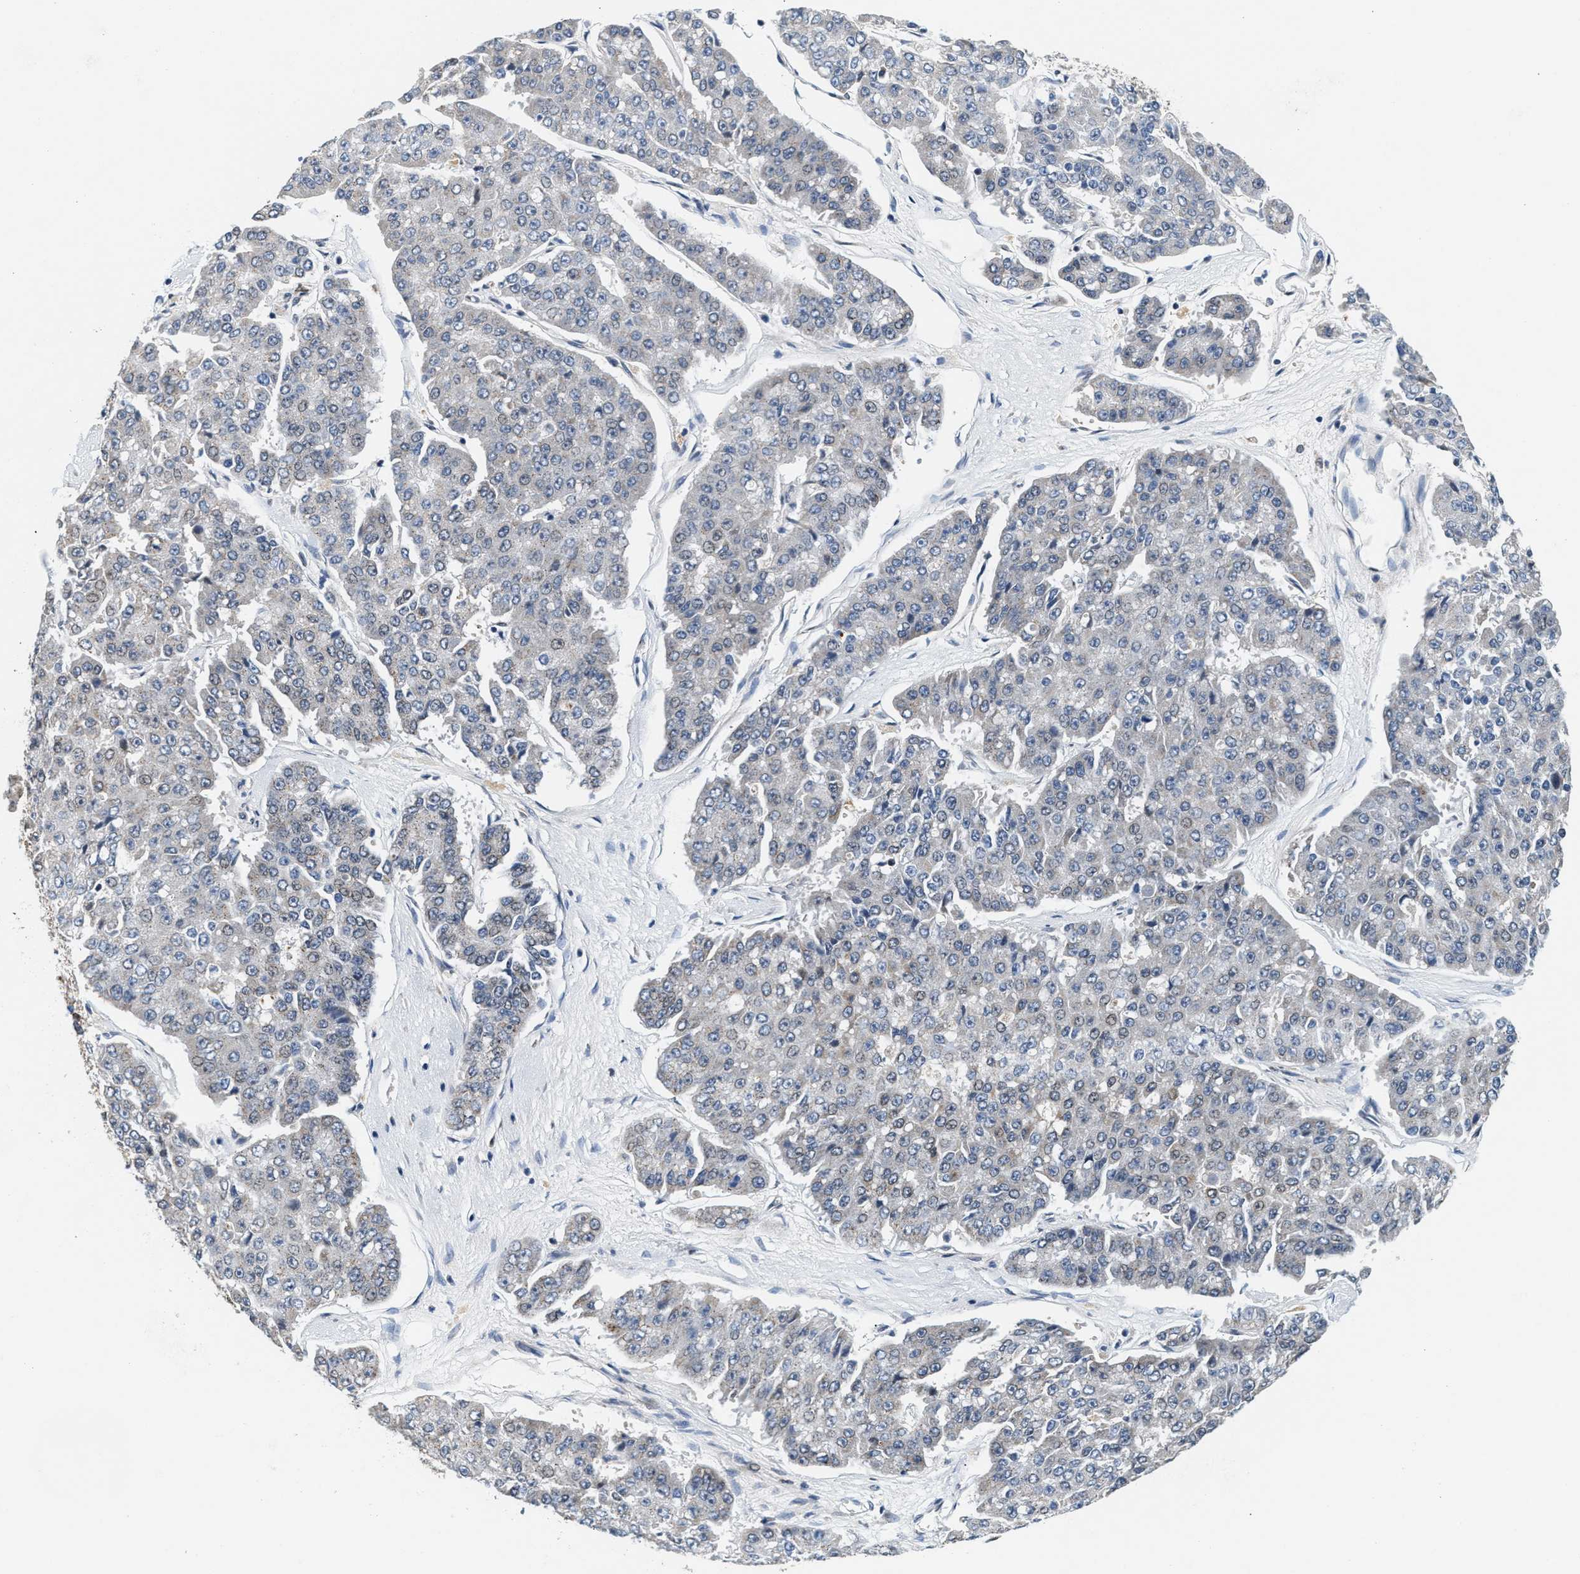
{"staining": {"intensity": "negative", "quantity": "none", "location": "none"}, "tissue": "pancreatic cancer", "cell_type": "Tumor cells", "image_type": "cancer", "snomed": [{"axis": "morphology", "description": "Adenocarcinoma, NOS"}, {"axis": "topography", "description": "Pancreas"}], "caption": "This is a histopathology image of immunohistochemistry (IHC) staining of adenocarcinoma (pancreatic), which shows no positivity in tumor cells.", "gene": "KCNMB2", "patient": {"sex": "male", "age": 50}}